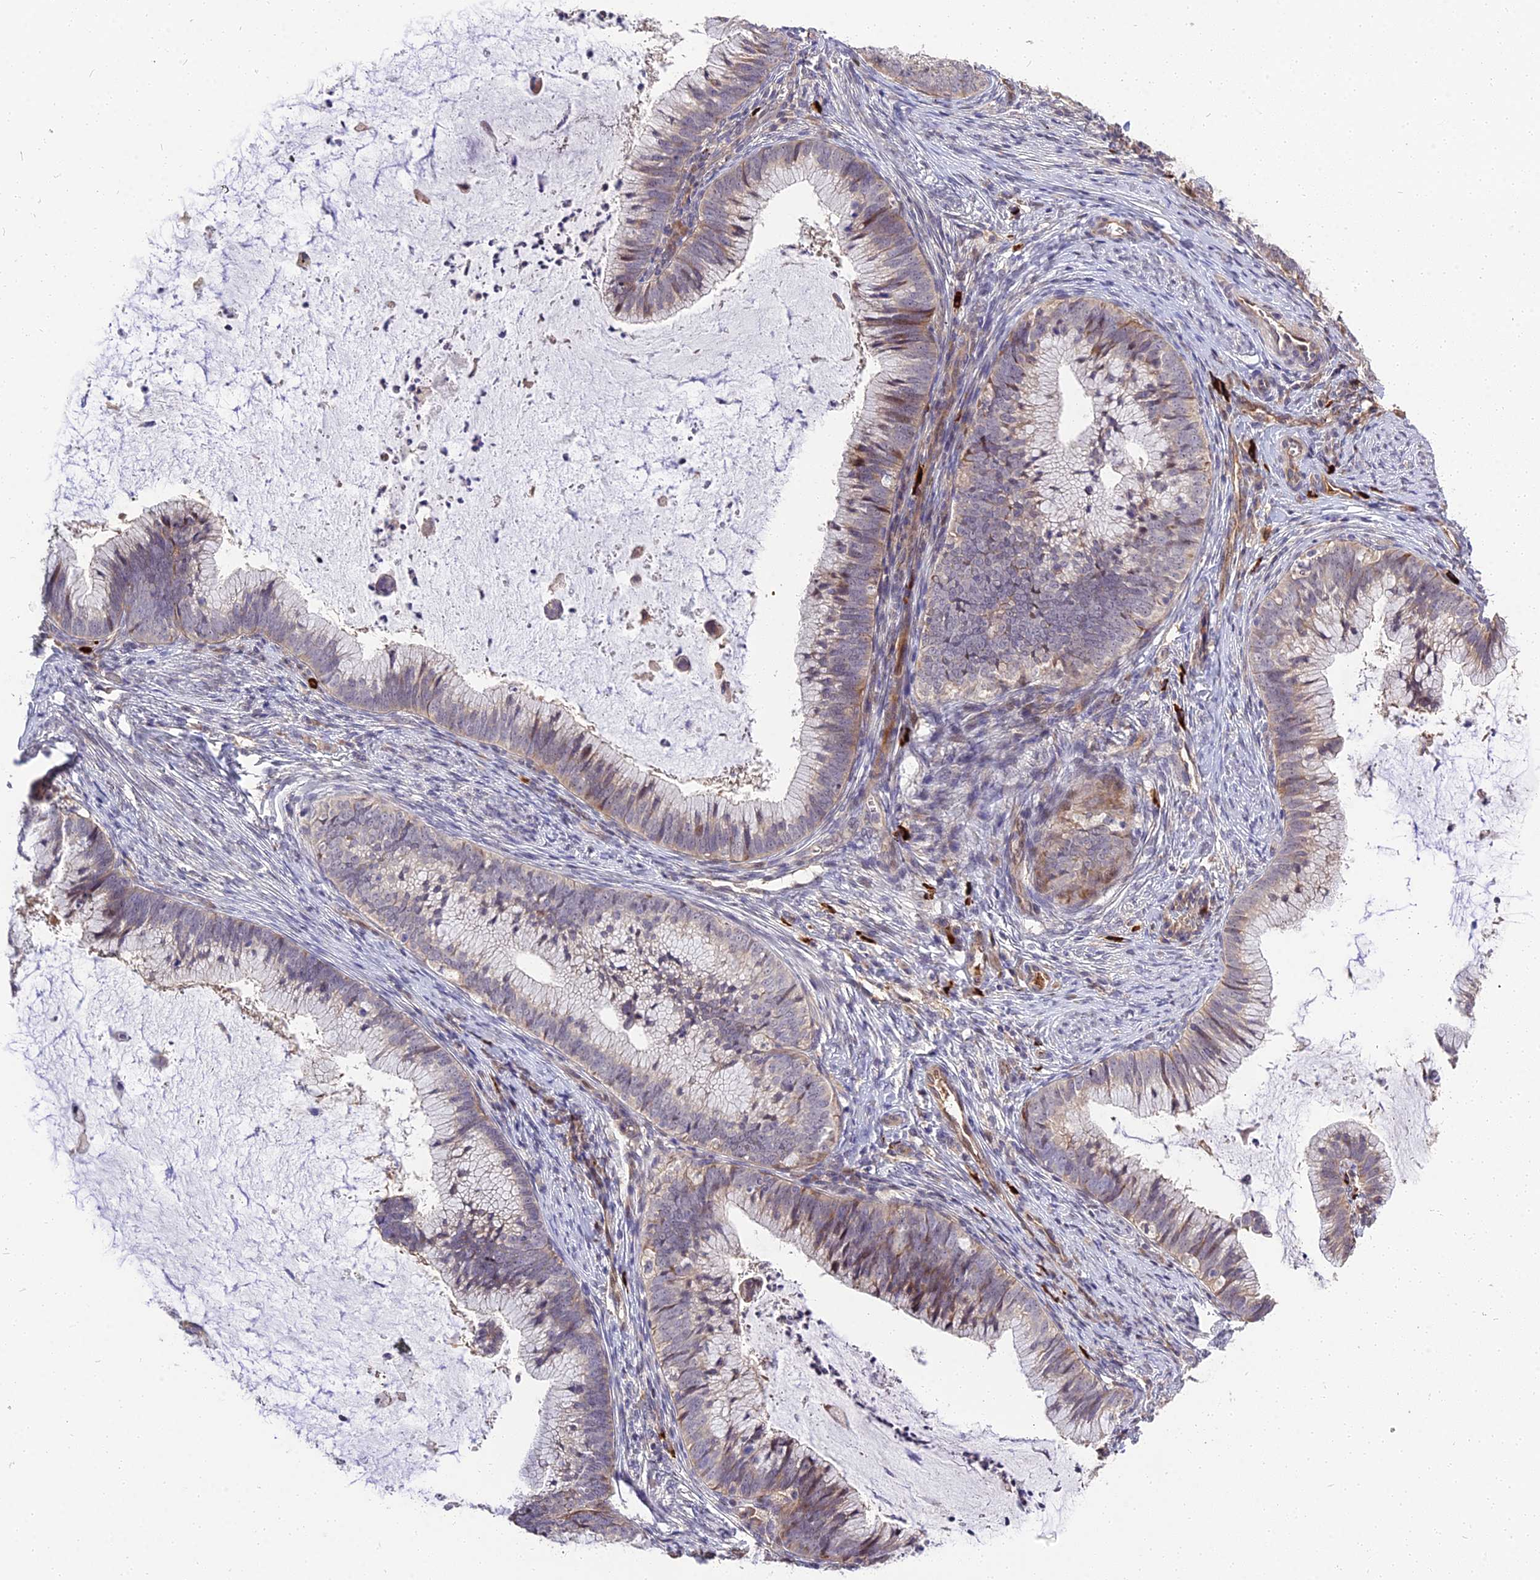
{"staining": {"intensity": "weak", "quantity": "25%-75%", "location": "cytoplasmic/membranous,nuclear"}, "tissue": "cervical cancer", "cell_type": "Tumor cells", "image_type": "cancer", "snomed": [{"axis": "morphology", "description": "Adenocarcinoma, NOS"}, {"axis": "topography", "description": "Cervix"}], "caption": "The image displays immunohistochemical staining of cervical cancer (adenocarcinoma). There is weak cytoplasmic/membranous and nuclear staining is appreciated in about 25%-75% of tumor cells.", "gene": "MFSD2A", "patient": {"sex": "female", "age": 36}}